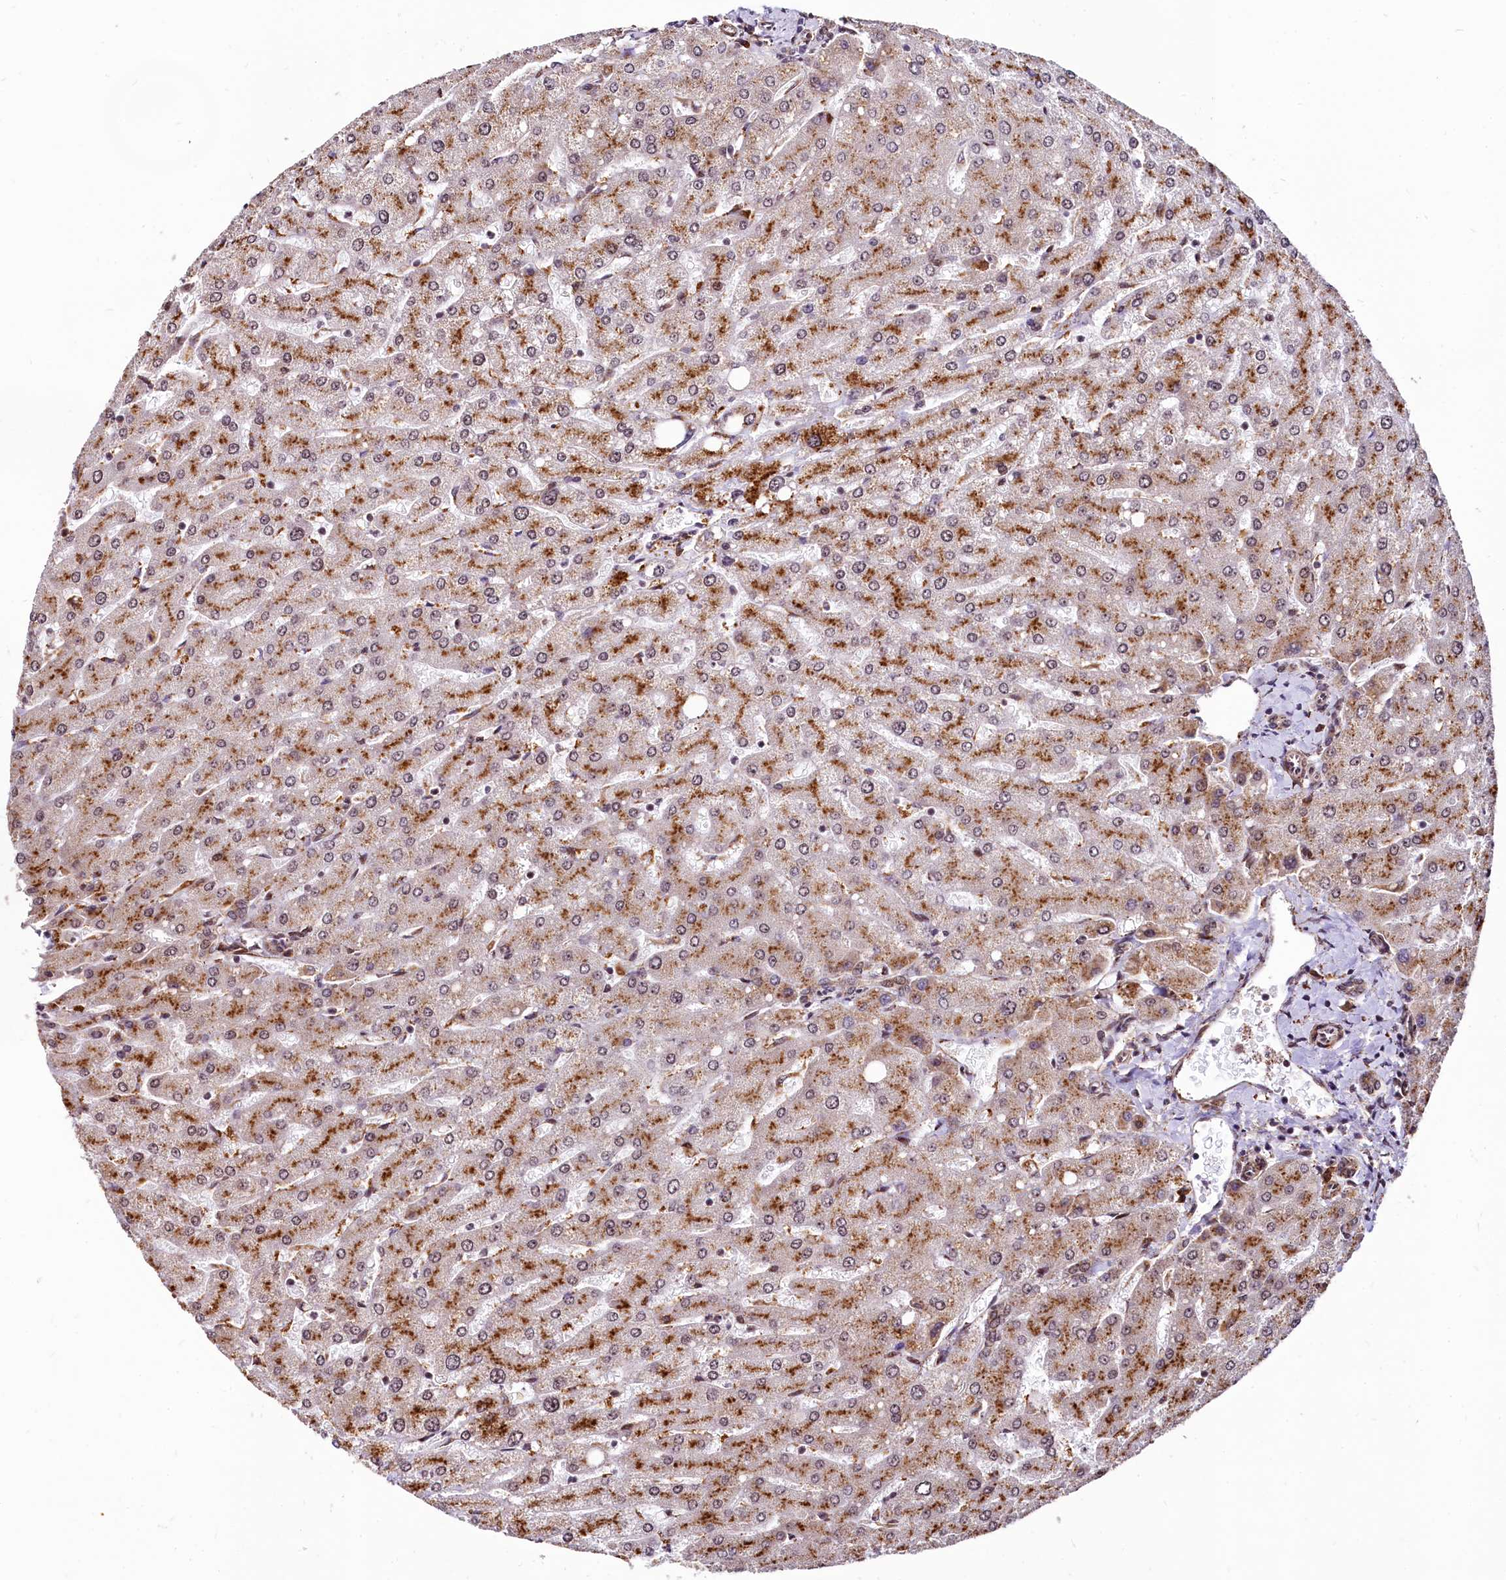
{"staining": {"intensity": "moderate", "quantity": "25%-75%", "location": "cytoplasmic/membranous,nuclear"}, "tissue": "liver", "cell_type": "Cholangiocytes", "image_type": "normal", "snomed": [{"axis": "morphology", "description": "Normal tissue, NOS"}, {"axis": "topography", "description": "Liver"}], "caption": "This is a micrograph of immunohistochemistry (IHC) staining of benign liver, which shows moderate expression in the cytoplasmic/membranous,nuclear of cholangiocytes.", "gene": "PDS5B", "patient": {"sex": "male", "age": 55}}